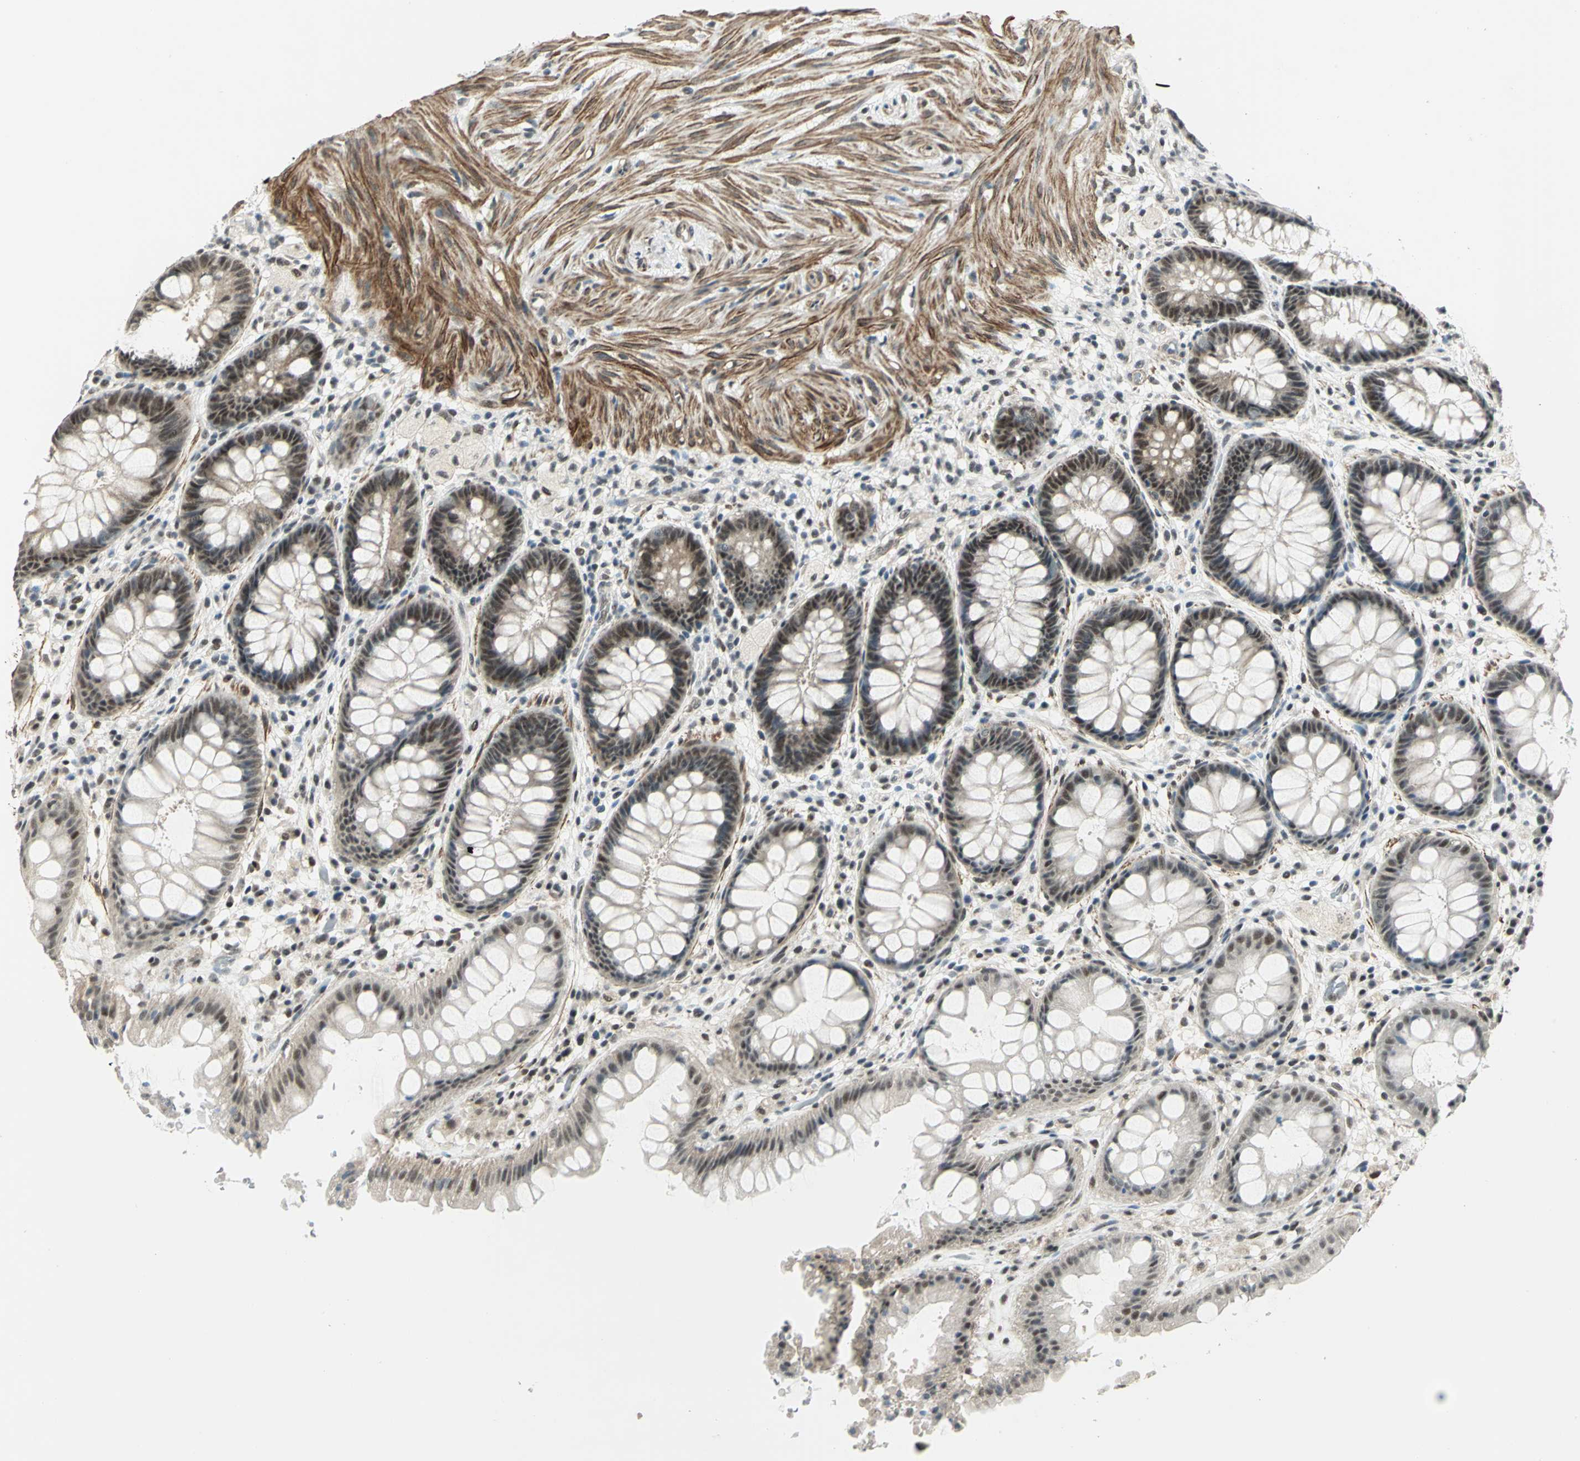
{"staining": {"intensity": "weak", "quantity": "25%-75%", "location": "cytoplasmic/membranous,nuclear"}, "tissue": "rectum", "cell_type": "Glandular cells", "image_type": "normal", "snomed": [{"axis": "morphology", "description": "Normal tissue, NOS"}, {"axis": "topography", "description": "Rectum"}], "caption": "IHC of normal rectum displays low levels of weak cytoplasmic/membranous,nuclear staining in approximately 25%-75% of glandular cells.", "gene": "MTA1", "patient": {"sex": "female", "age": 46}}